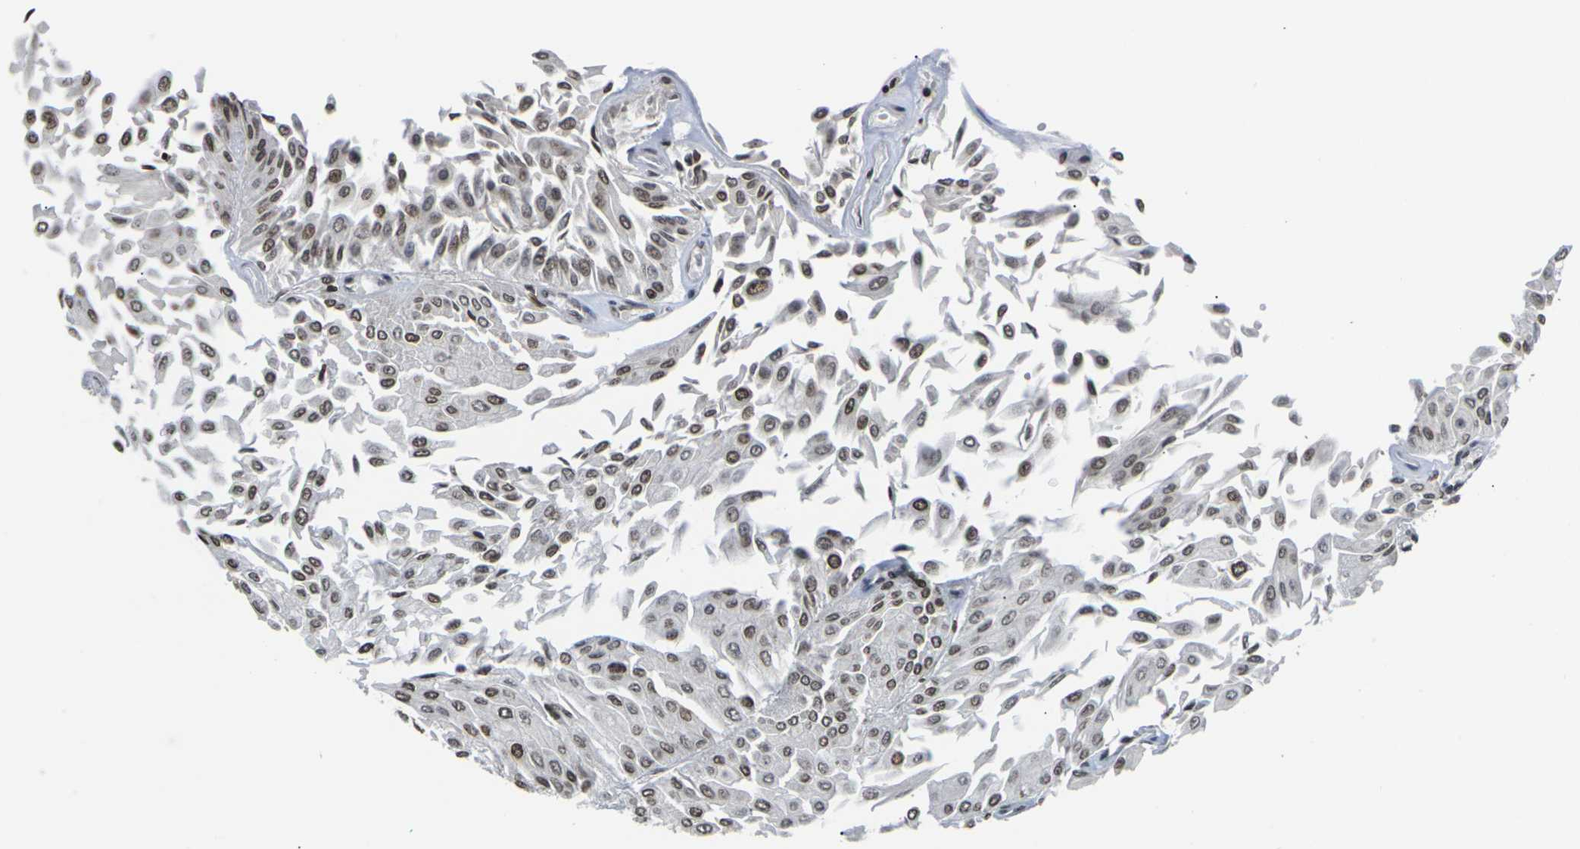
{"staining": {"intensity": "moderate", "quantity": ">75%", "location": "nuclear"}, "tissue": "urothelial cancer", "cell_type": "Tumor cells", "image_type": "cancer", "snomed": [{"axis": "morphology", "description": "Urothelial carcinoma, Low grade"}, {"axis": "topography", "description": "Urinary bladder"}], "caption": "Protein staining demonstrates moderate nuclear staining in approximately >75% of tumor cells in urothelial cancer.", "gene": "ETV5", "patient": {"sex": "male", "age": 67}}